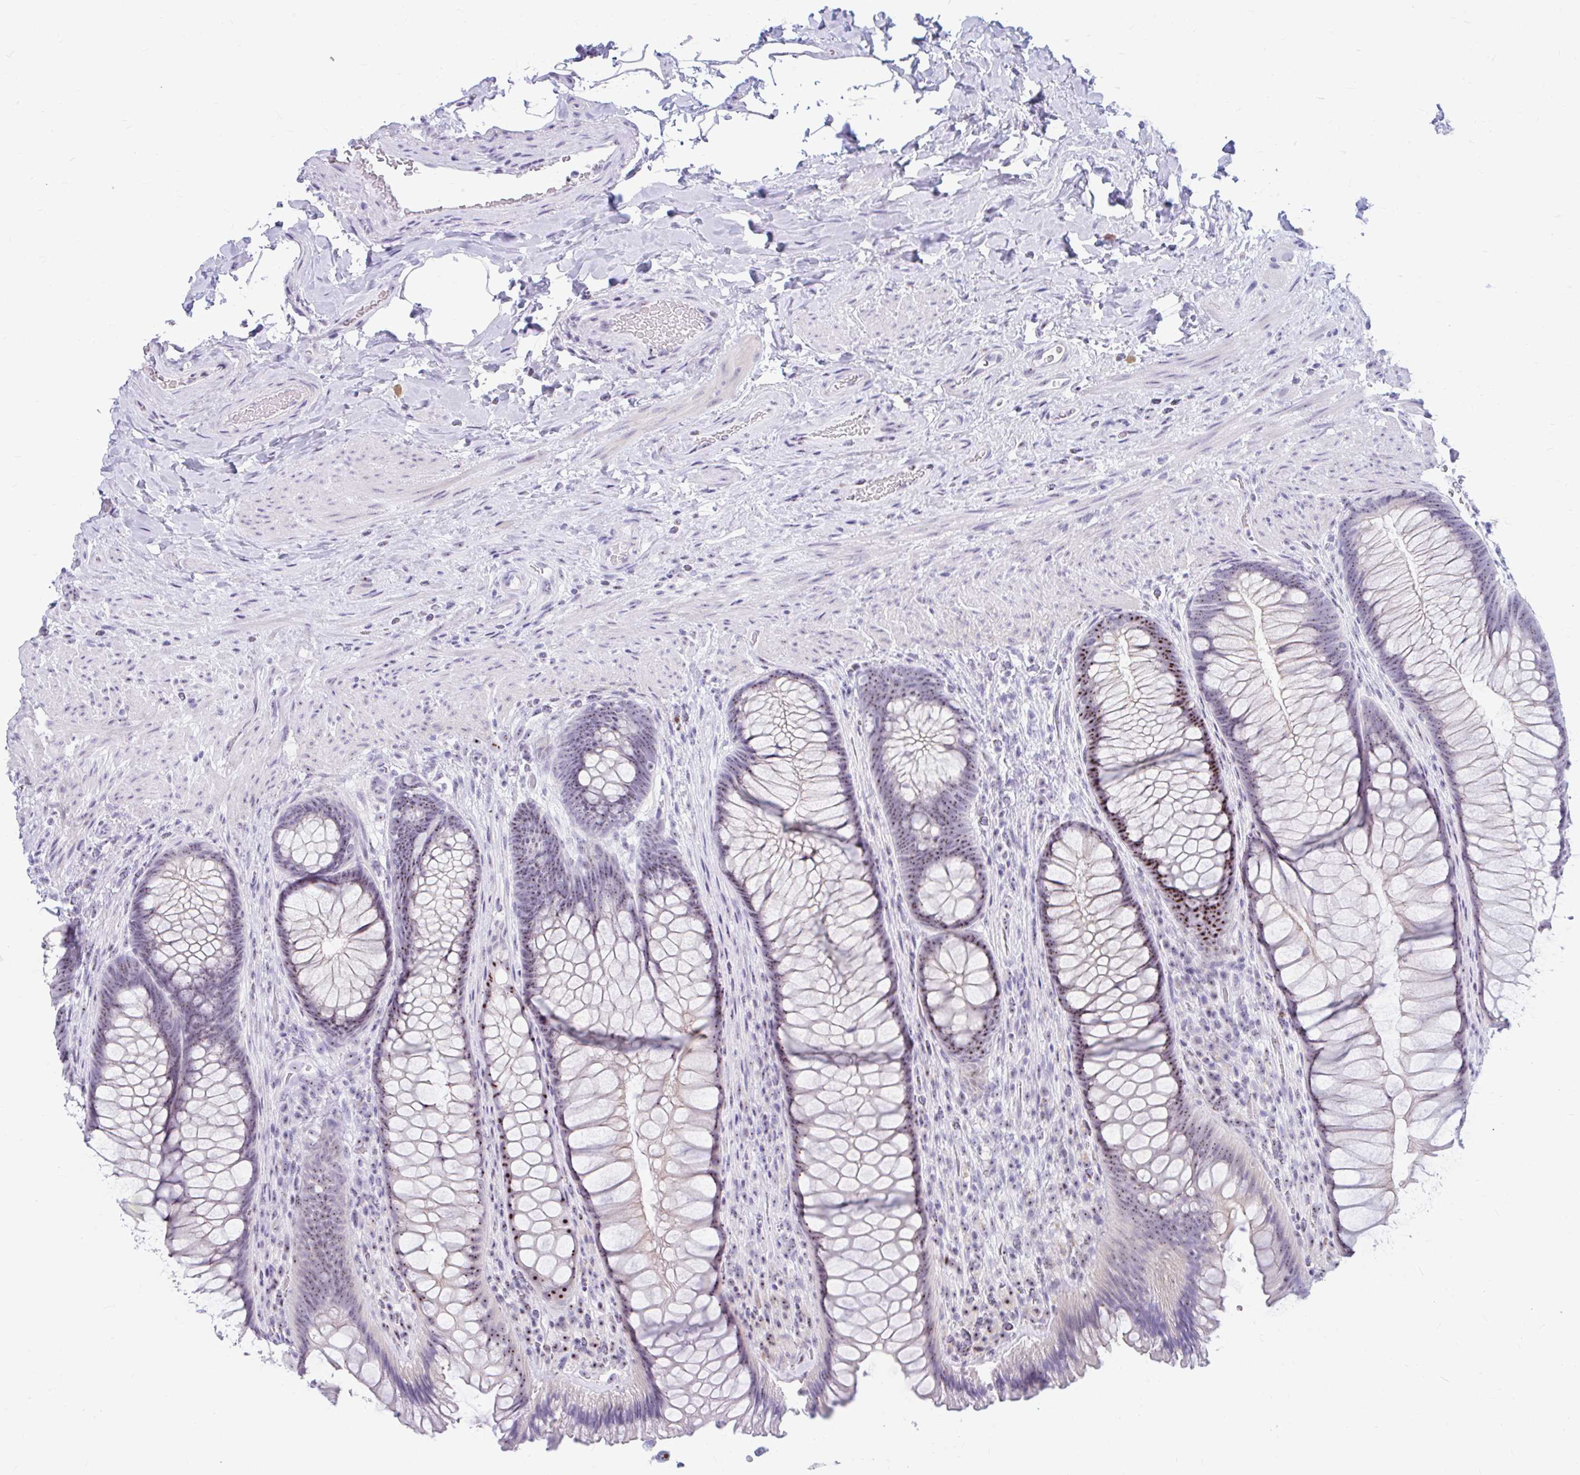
{"staining": {"intensity": "strong", "quantity": "25%-75%", "location": "nuclear"}, "tissue": "rectum", "cell_type": "Glandular cells", "image_type": "normal", "snomed": [{"axis": "morphology", "description": "Normal tissue, NOS"}, {"axis": "topography", "description": "Rectum"}], "caption": "Immunohistochemistry (IHC) photomicrograph of normal rectum: rectum stained using IHC exhibits high levels of strong protein expression localized specifically in the nuclear of glandular cells, appearing as a nuclear brown color.", "gene": "FTSJ3", "patient": {"sex": "male", "age": 53}}